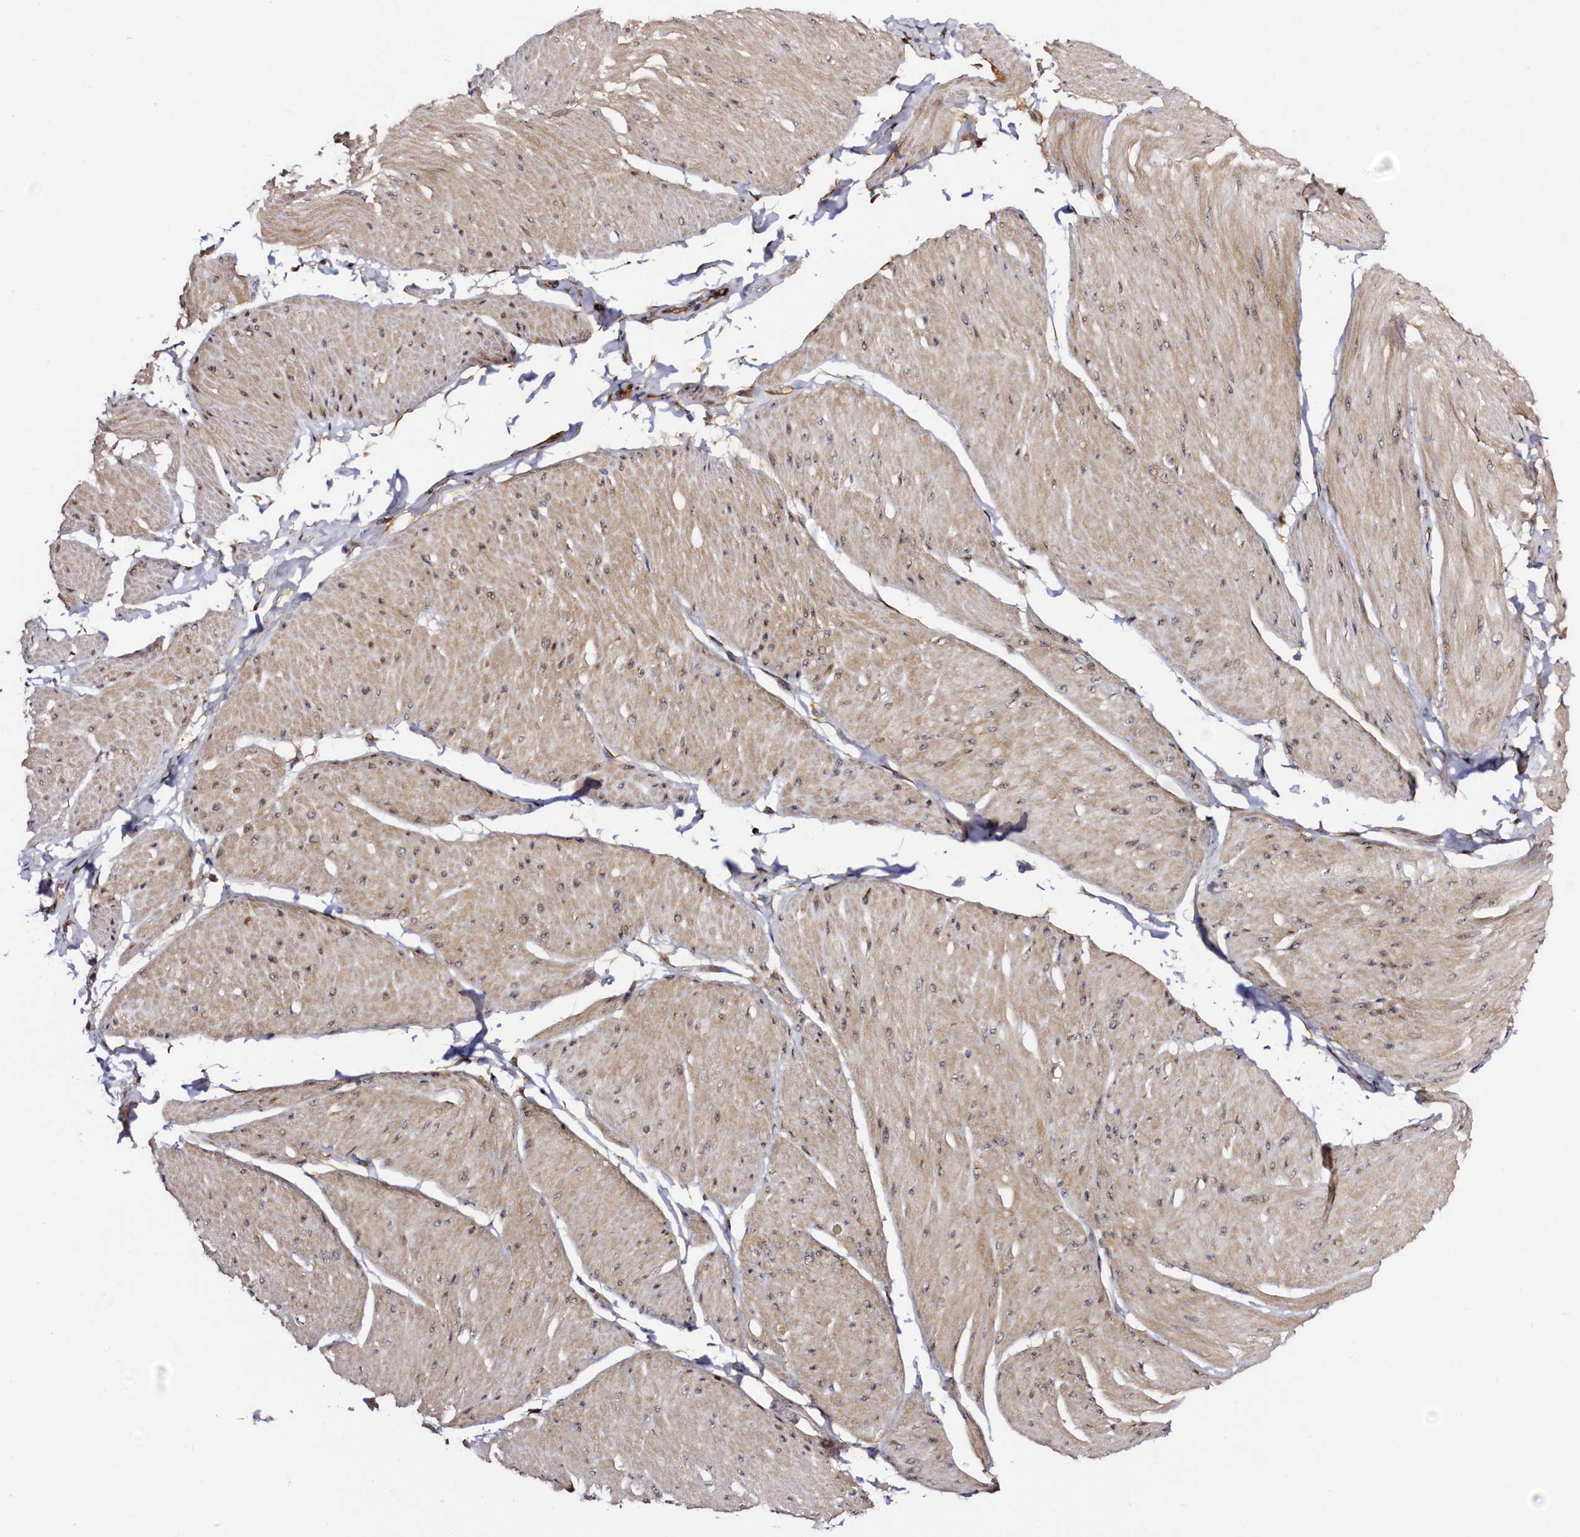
{"staining": {"intensity": "moderate", "quantity": ">75%", "location": "cytoplasmic/membranous,nuclear"}, "tissue": "smooth muscle", "cell_type": "Smooth muscle cells", "image_type": "normal", "snomed": [{"axis": "morphology", "description": "Urothelial carcinoma, High grade"}, {"axis": "topography", "description": "Urinary bladder"}], "caption": "An image showing moderate cytoplasmic/membranous,nuclear staining in about >75% of smooth muscle cells in unremarkable smooth muscle, as visualized by brown immunohistochemical staining.", "gene": "RBFA", "patient": {"sex": "male", "age": 46}}